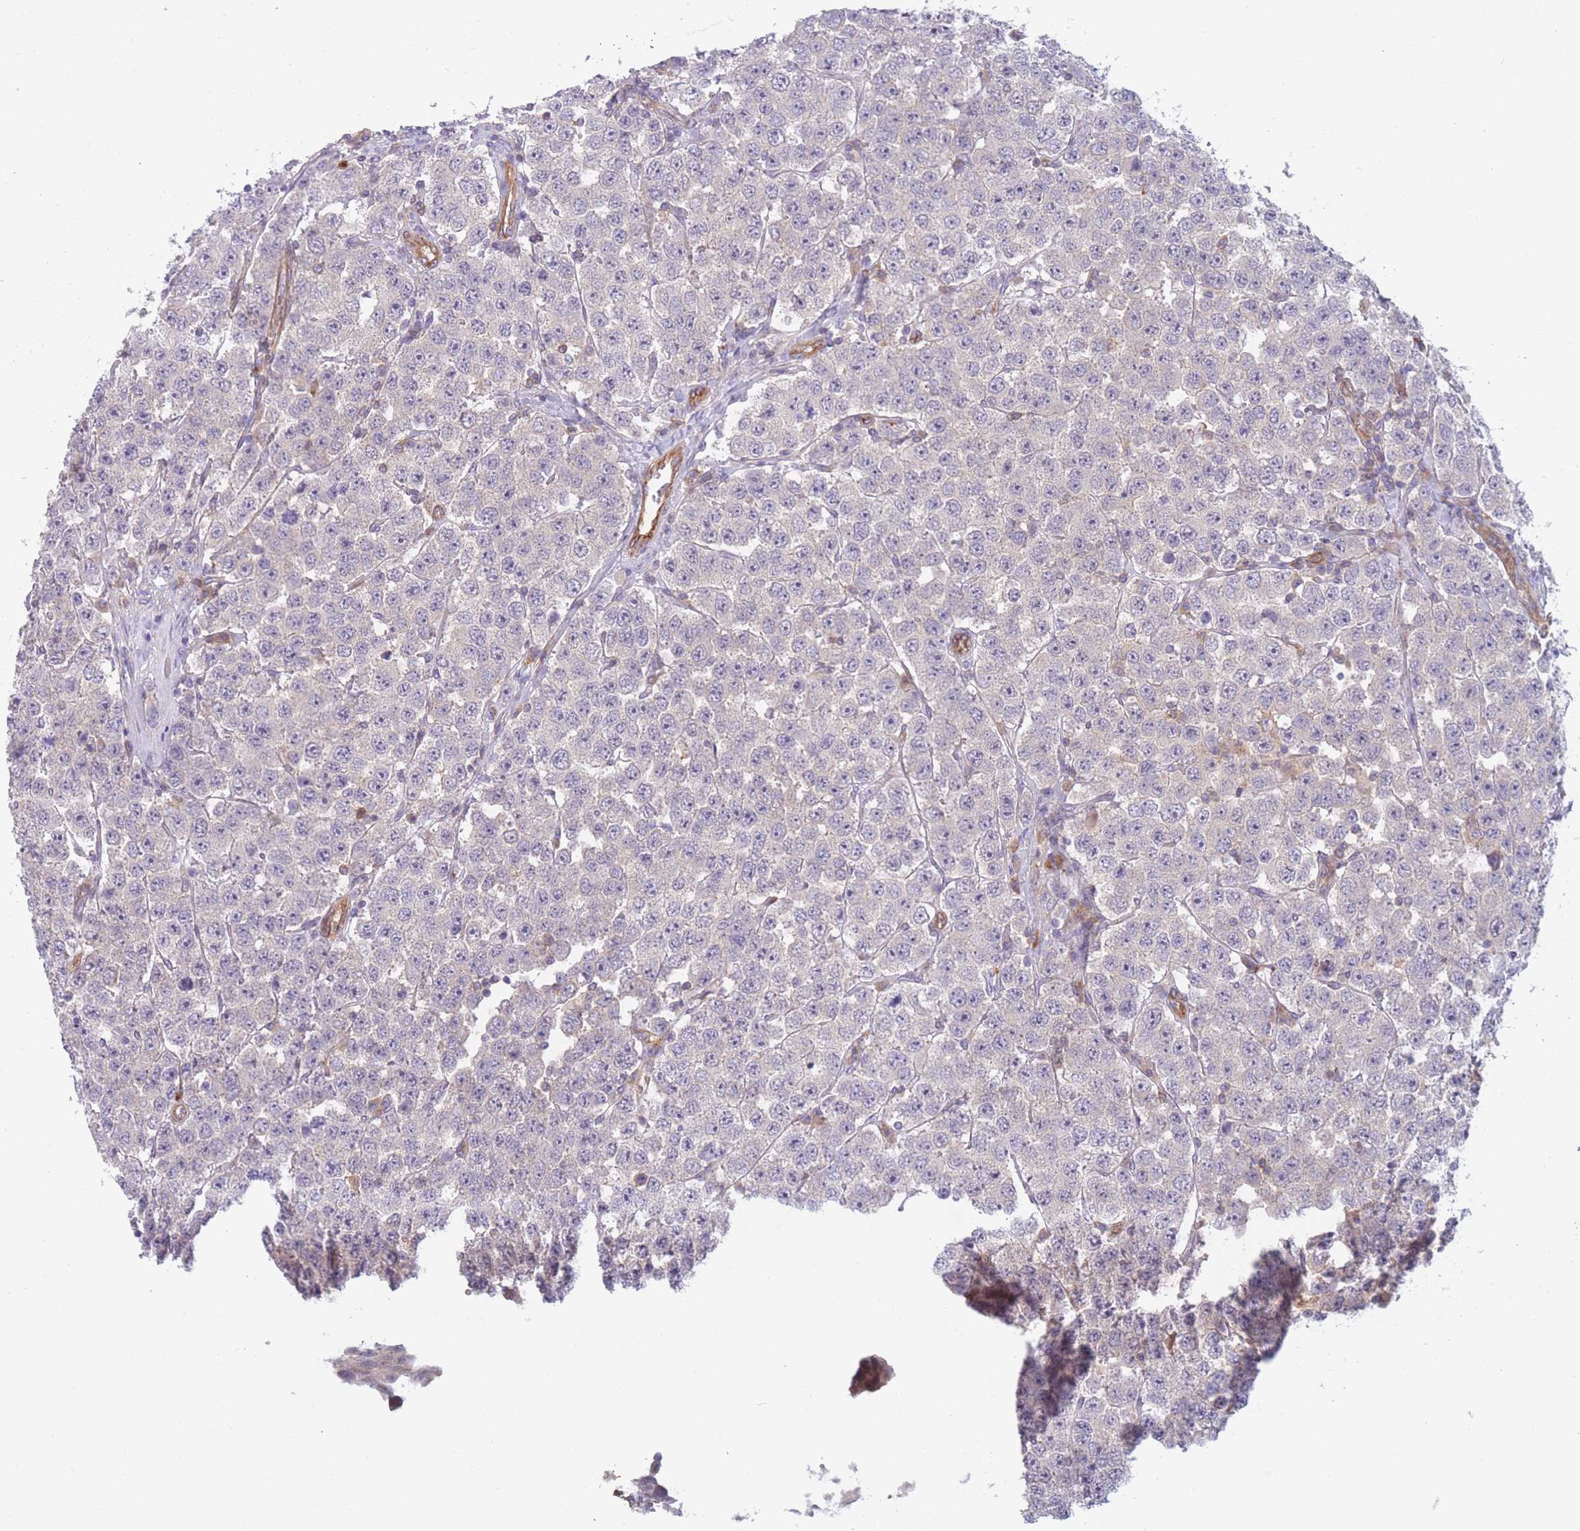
{"staining": {"intensity": "negative", "quantity": "none", "location": "none"}, "tissue": "testis cancer", "cell_type": "Tumor cells", "image_type": "cancer", "snomed": [{"axis": "morphology", "description": "Seminoma, NOS"}, {"axis": "topography", "description": "Testis"}], "caption": "There is no significant expression in tumor cells of testis cancer.", "gene": "WDR93", "patient": {"sex": "male", "age": 28}}